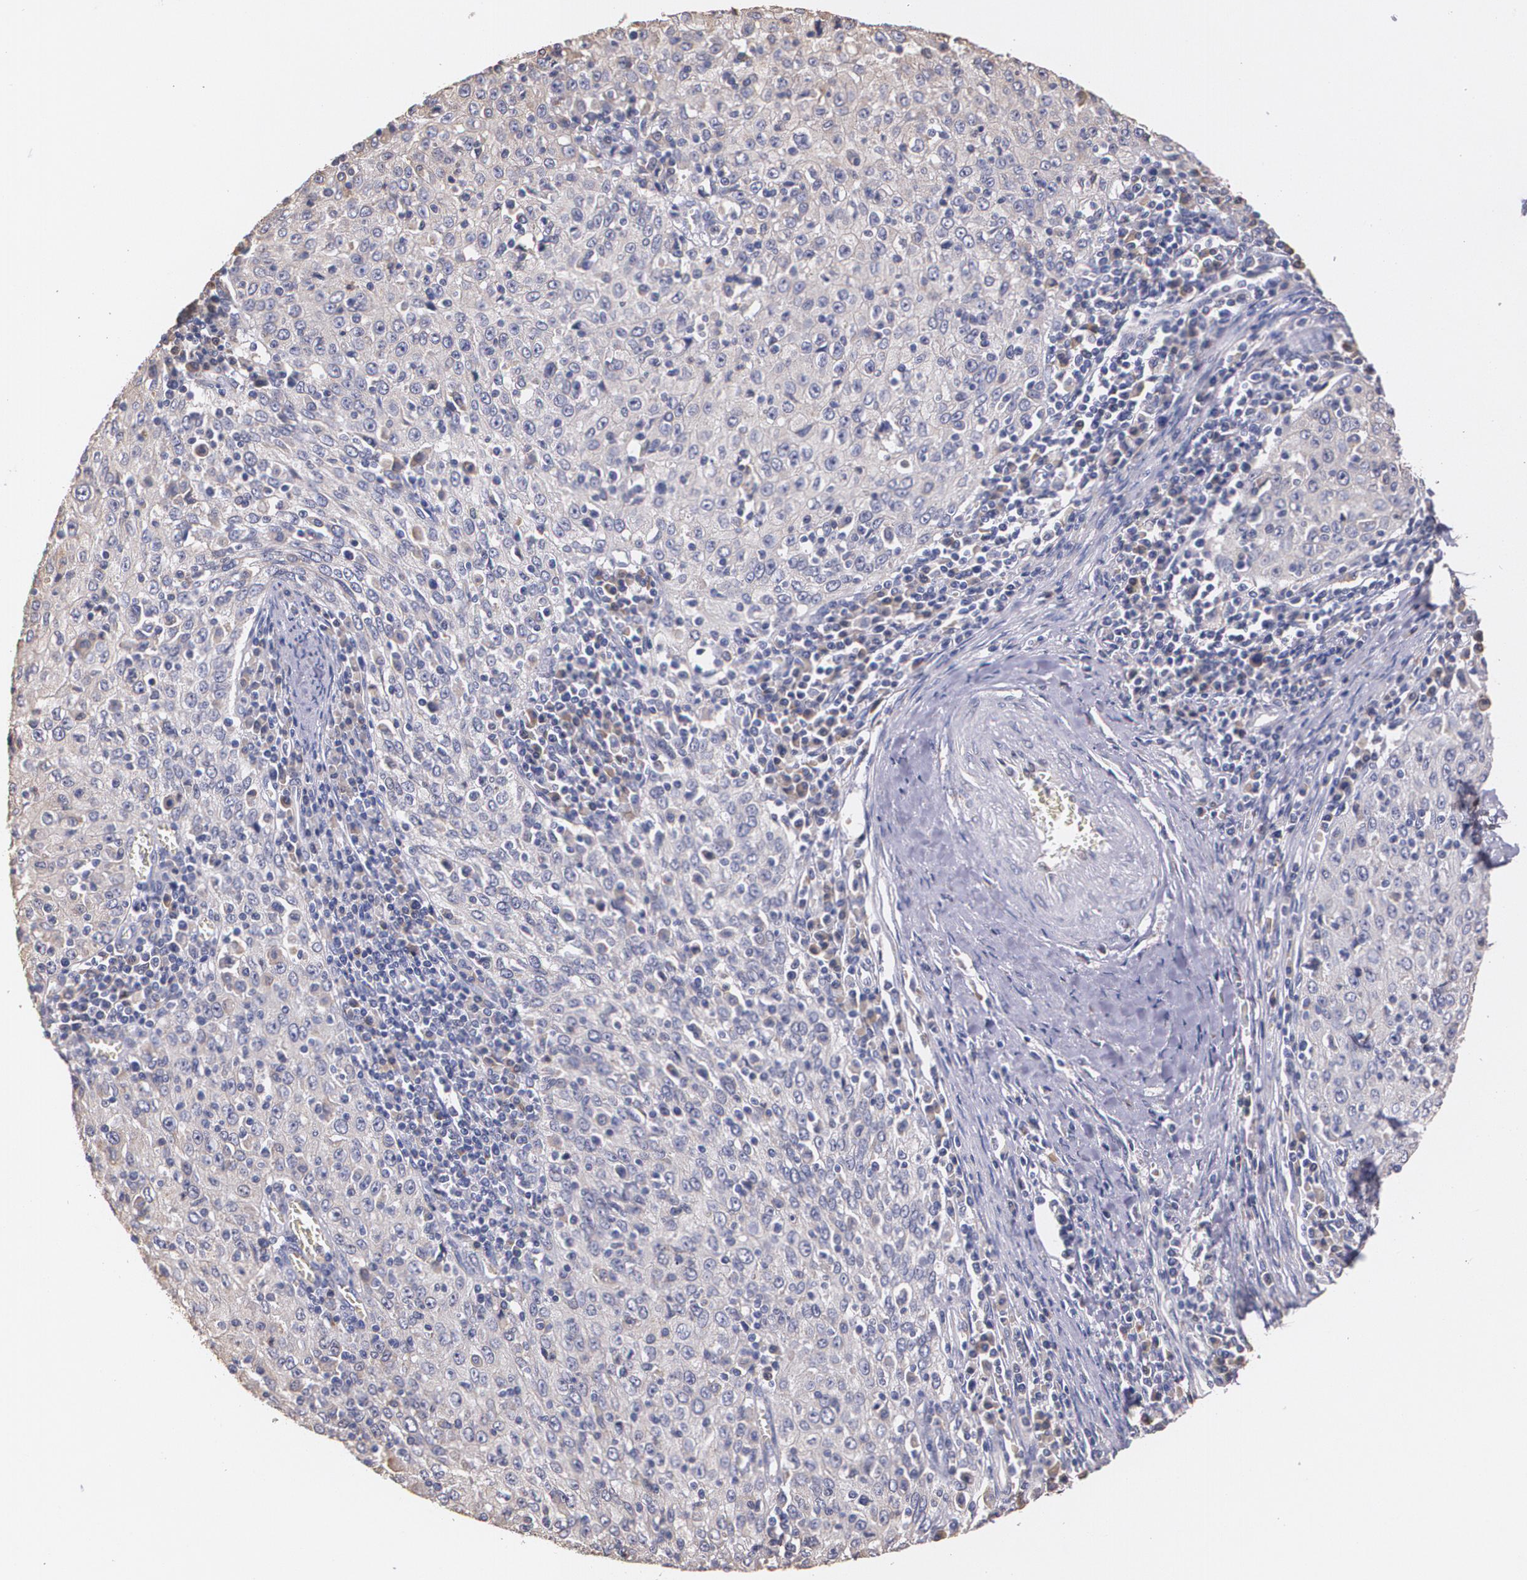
{"staining": {"intensity": "weak", "quantity": "<25%", "location": "cytoplasmic/membranous"}, "tissue": "cervical cancer", "cell_type": "Tumor cells", "image_type": "cancer", "snomed": [{"axis": "morphology", "description": "Squamous cell carcinoma, NOS"}, {"axis": "topography", "description": "Cervix"}], "caption": "Tumor cells show no significant expression in cervical cancer.", "gene": "ATF3", "patient": {"sex": "female", "age": 27}}